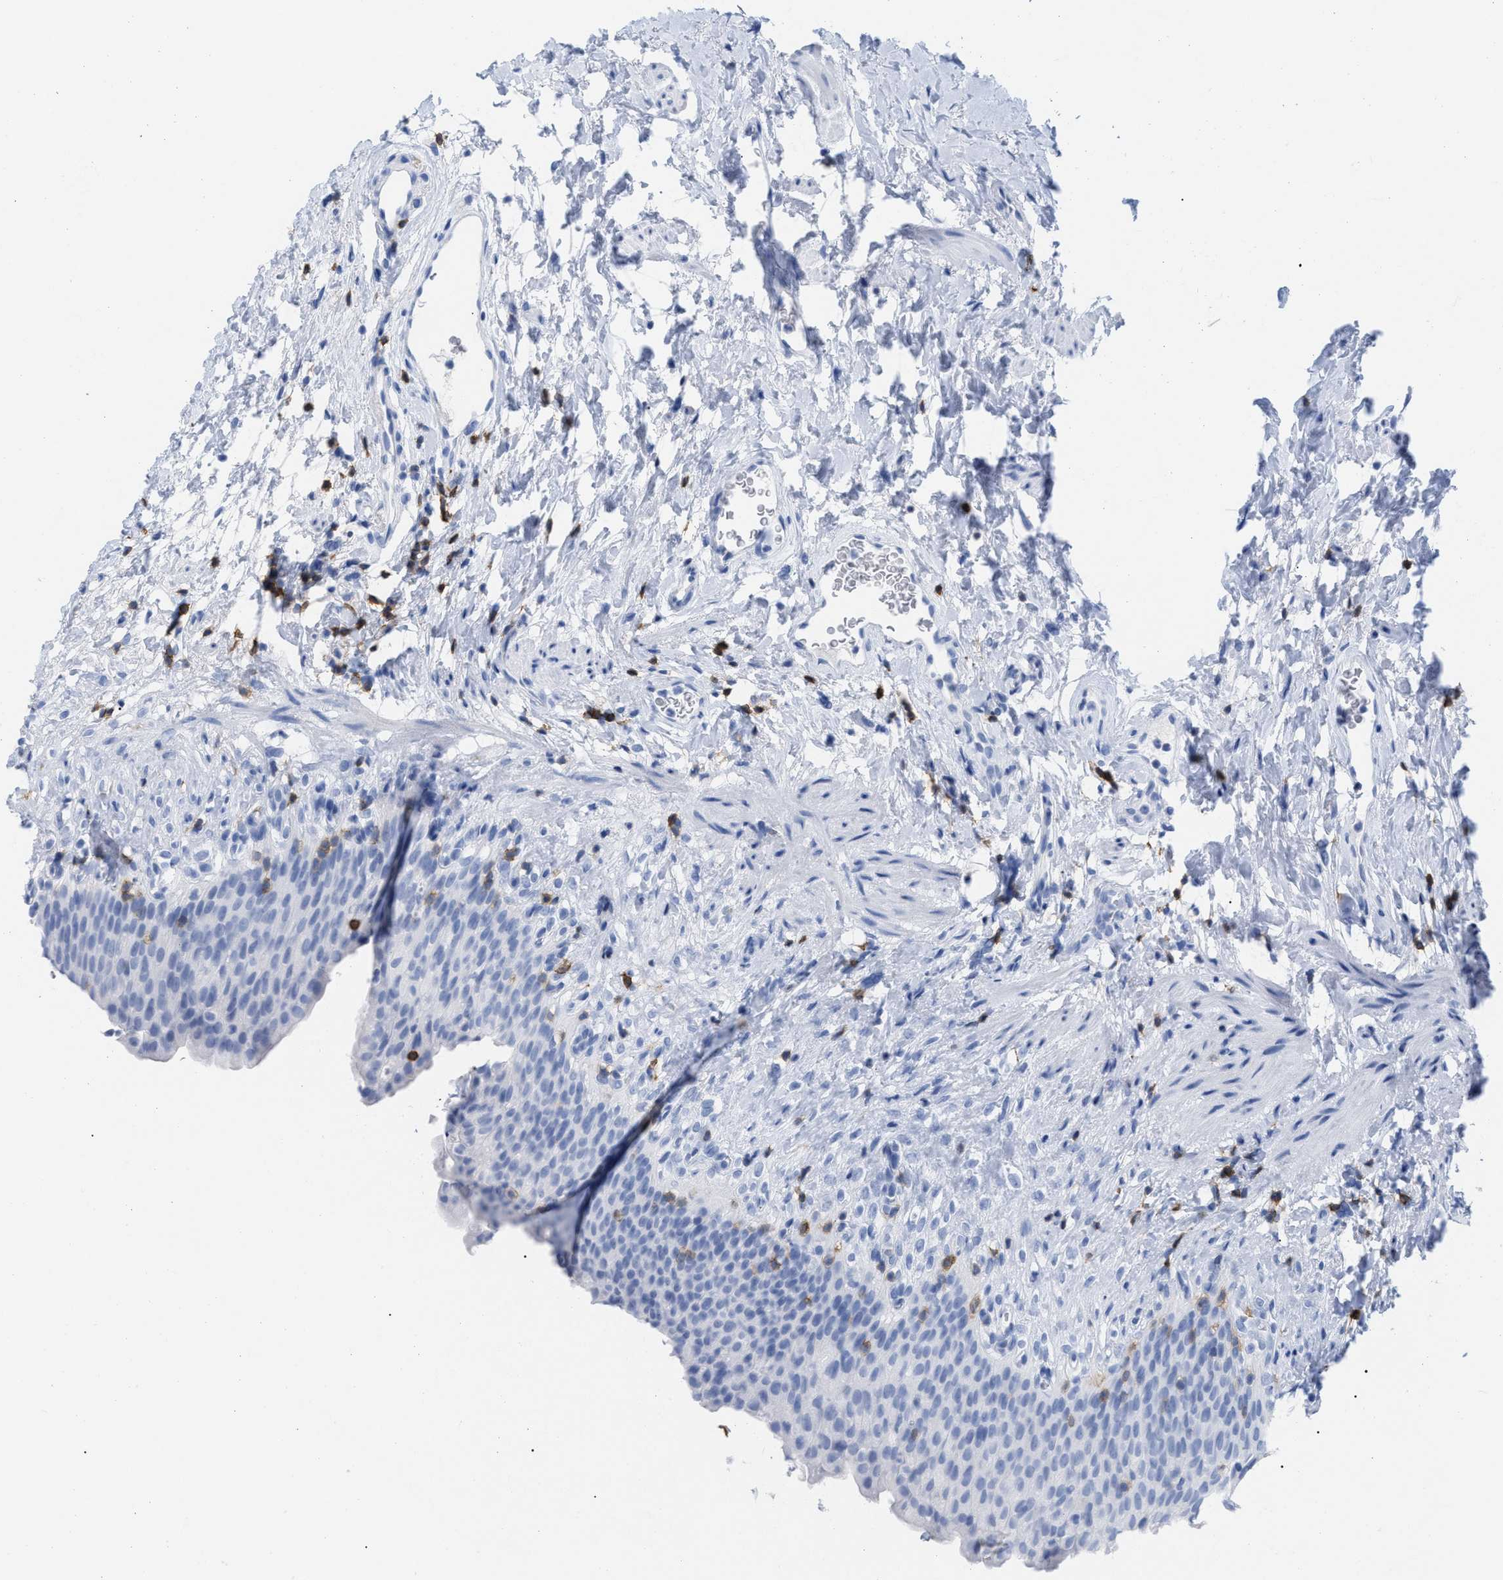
{"staining": {"intensity": "negative", "quantity": "none", "location": "none"}, "tissue": "urinary bladder", "cell_type": "Urothelial cells", "image_type": "normal", "snomed": [{"axis": "morphology", "description": "Normal tissue, NOS"}, {"axis": "topography", "description": "Urinary bladder"}], "caption": "A micrograph of human urinary bladder is negative for staining in urothelial cells. (DAB IHC, high magnification).", "gene": "CD5", "patient": {"sex": "female", "age": 79}}